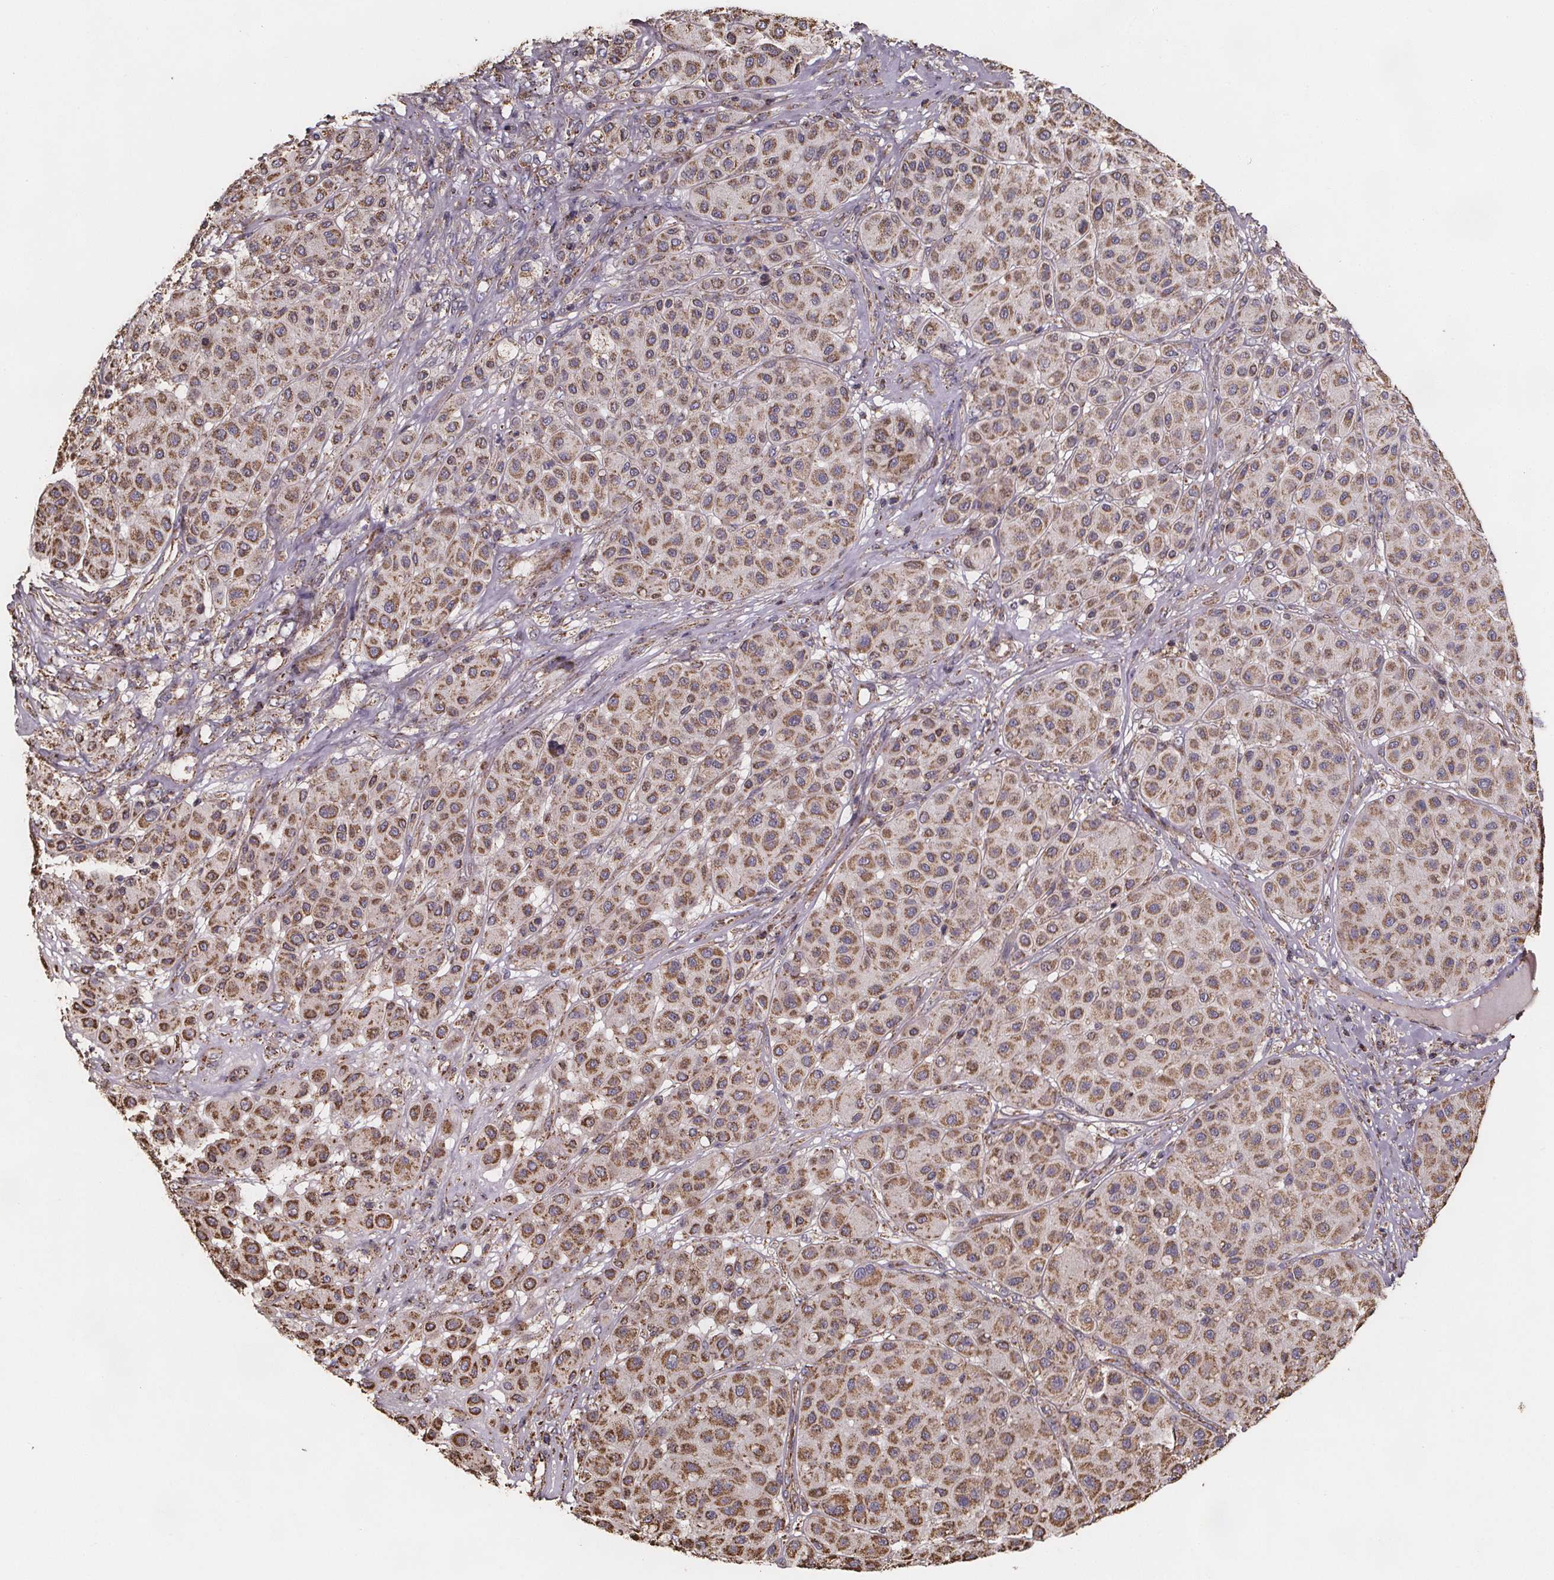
{"staining": {"intensity": "moderate", "quantity": ">75%", "location": "cytoplasmic/membranous"}, "tissue": "melanoma", "cell_type": "Tumor cells", "image_type": "cancer", "snomed": [{"axis": "morphology", "description": "Malignant melanoma, Metastatic site"}, {"axis": "topography", "description": "Smooth muscle"}], "caption": "This is an image of IHC staining of melanoma, which shows moderate positivity in the cytoplasmic/membranous of tumor cells.", "gene": "SLC35D2", "patient": {"sex": "male", "age": 41}}